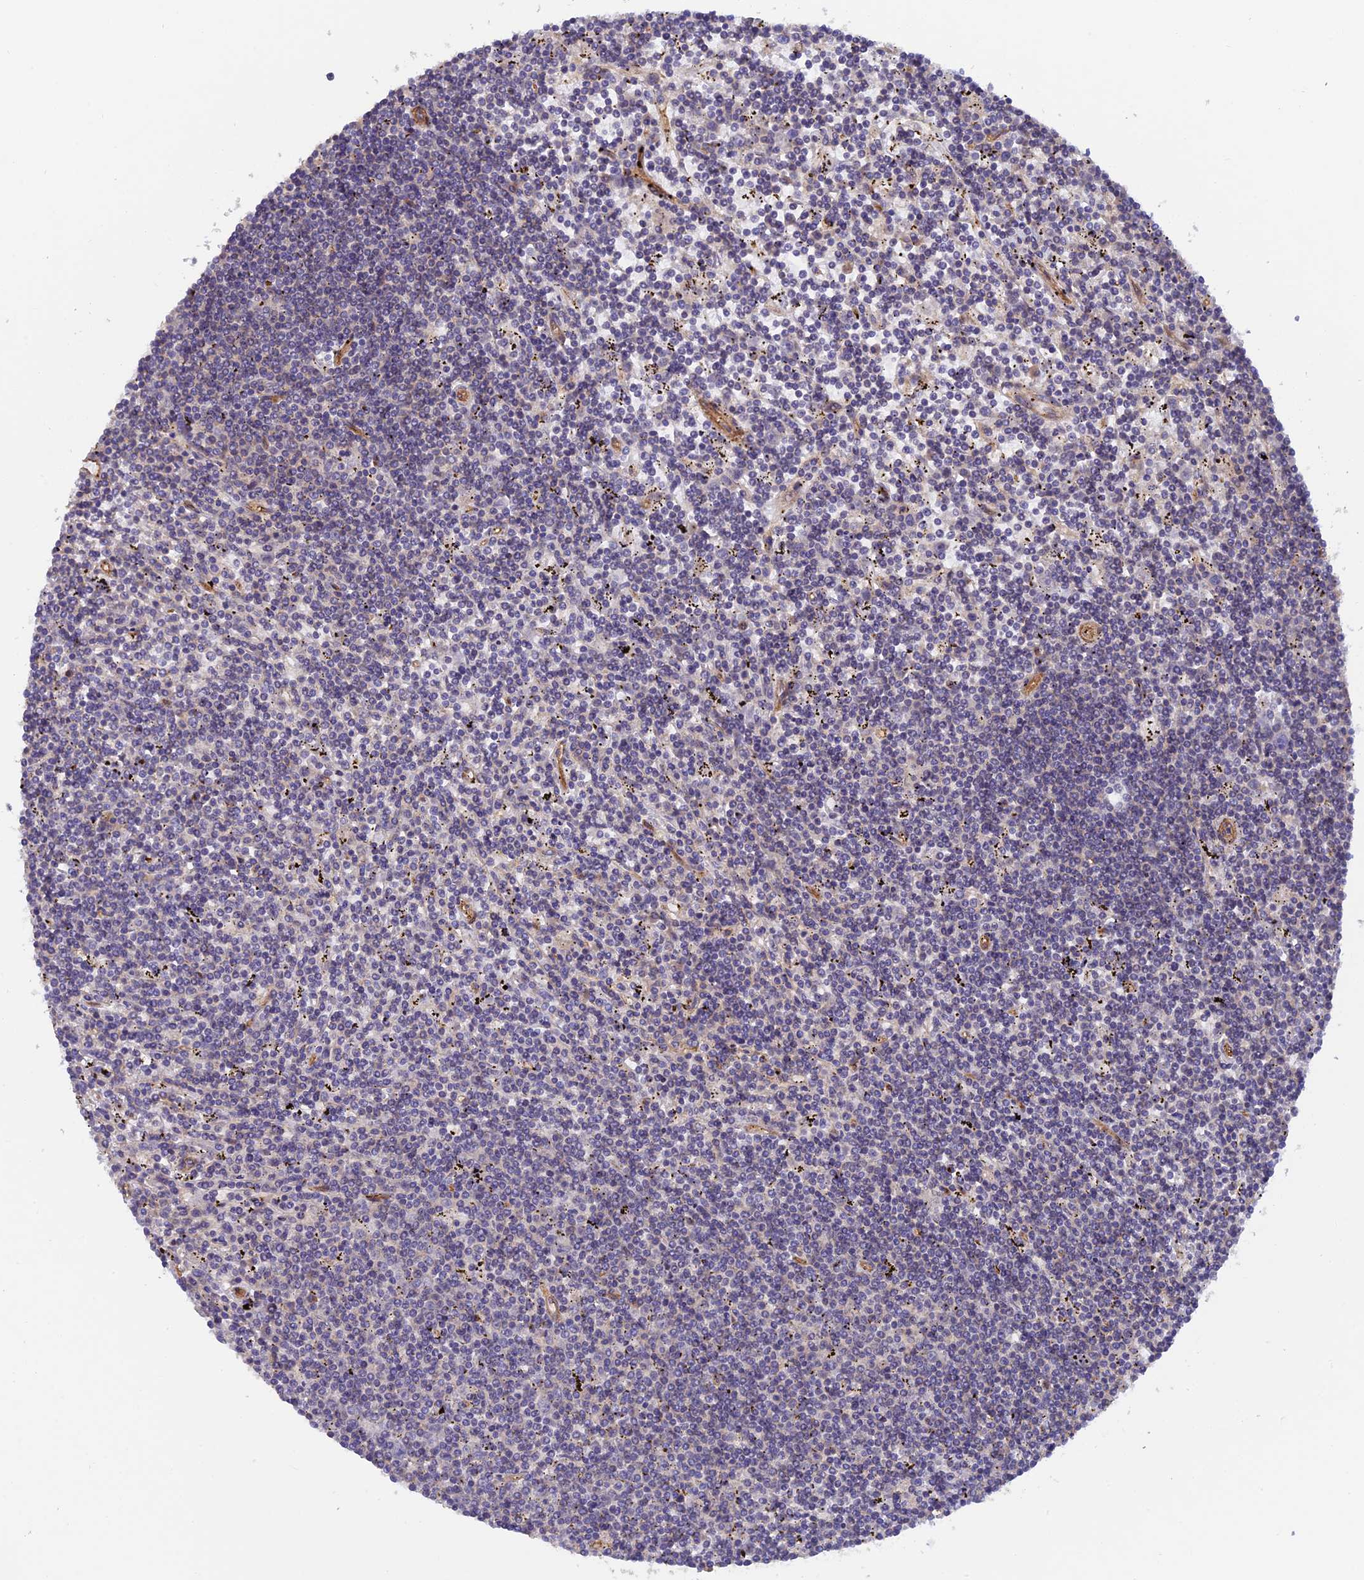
{"staining": {"intensity": "negative", "quantity": "none", "location": "none"}, "tissue": "lymphoma", "cell_type": "Tumor cells", "image_type": "cancer", "snomed": [{"axis": "morphology", "description": "Malignant lymphoma, non-Hodgkin's type, Low grade"}, {"axis": "topography", "description": "Spleen"}], "caption": "Human lymphoma stained for a protein using immunohistochemistry displays no expression in tumor cells.", "gene": "ADAMTS15", "patient": {"sex": "male", "age": 76}}